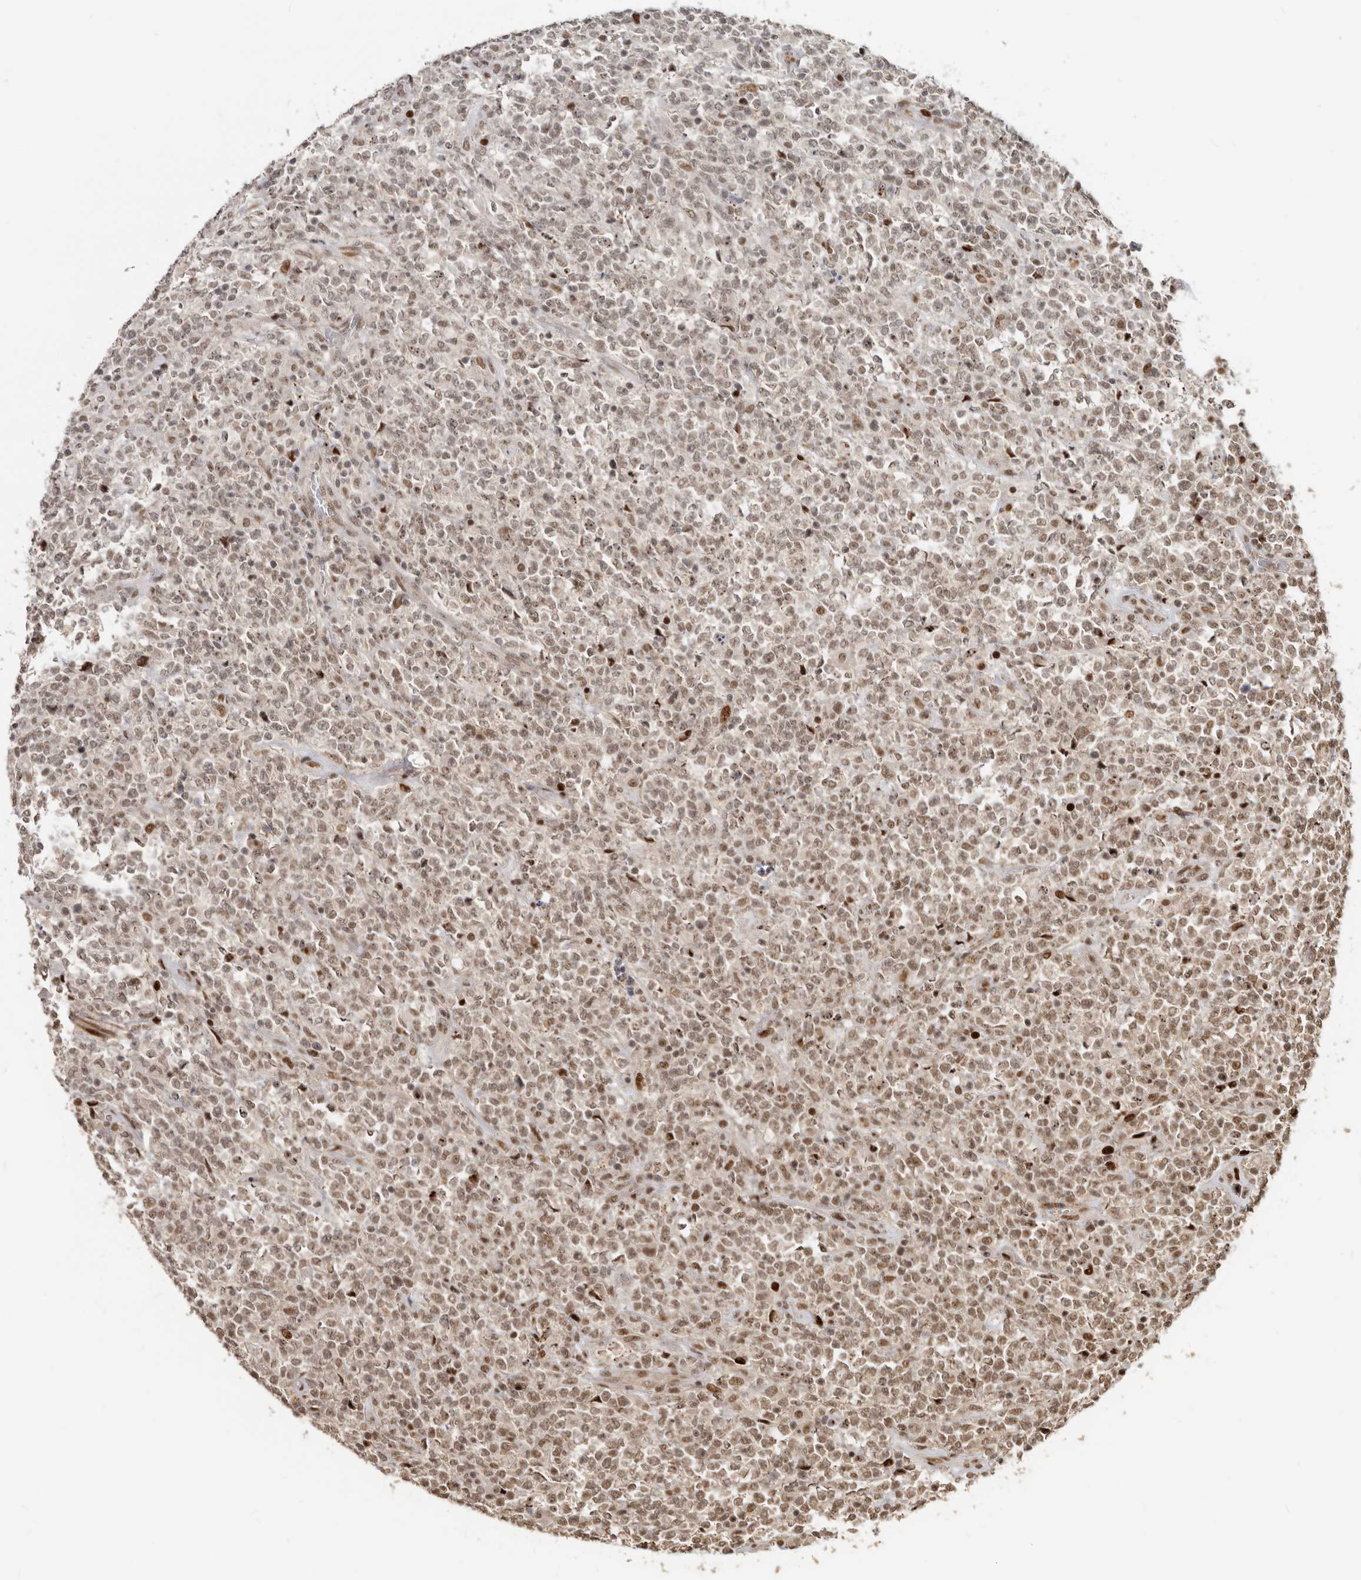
{"staining": {"intensity": "moderate", "quantity": ">75%", "location": "nuclear"}, "tissue": "lymphoma", "cell_type": "Tumor cells", "image_type": "cancer", "snomed": [{"axis": "morphology", "description": "Malignant lymphoma, non-Hodgkin's type, High grade"}, {"axis": "topography", "description": "Soft tissue"}], "caption": "Immunohistochemical staining of human lymphoma reveals medium levels of moderate nuclear positivity in approximately >75% of tumor cells. The staining is performed using DAB brown chromogen to label protein expression. The nuclei are counter-stained blue using hematoxylin.", "gene": "GPBP1L1", "patient": {"sex": "male", "age": 18}}